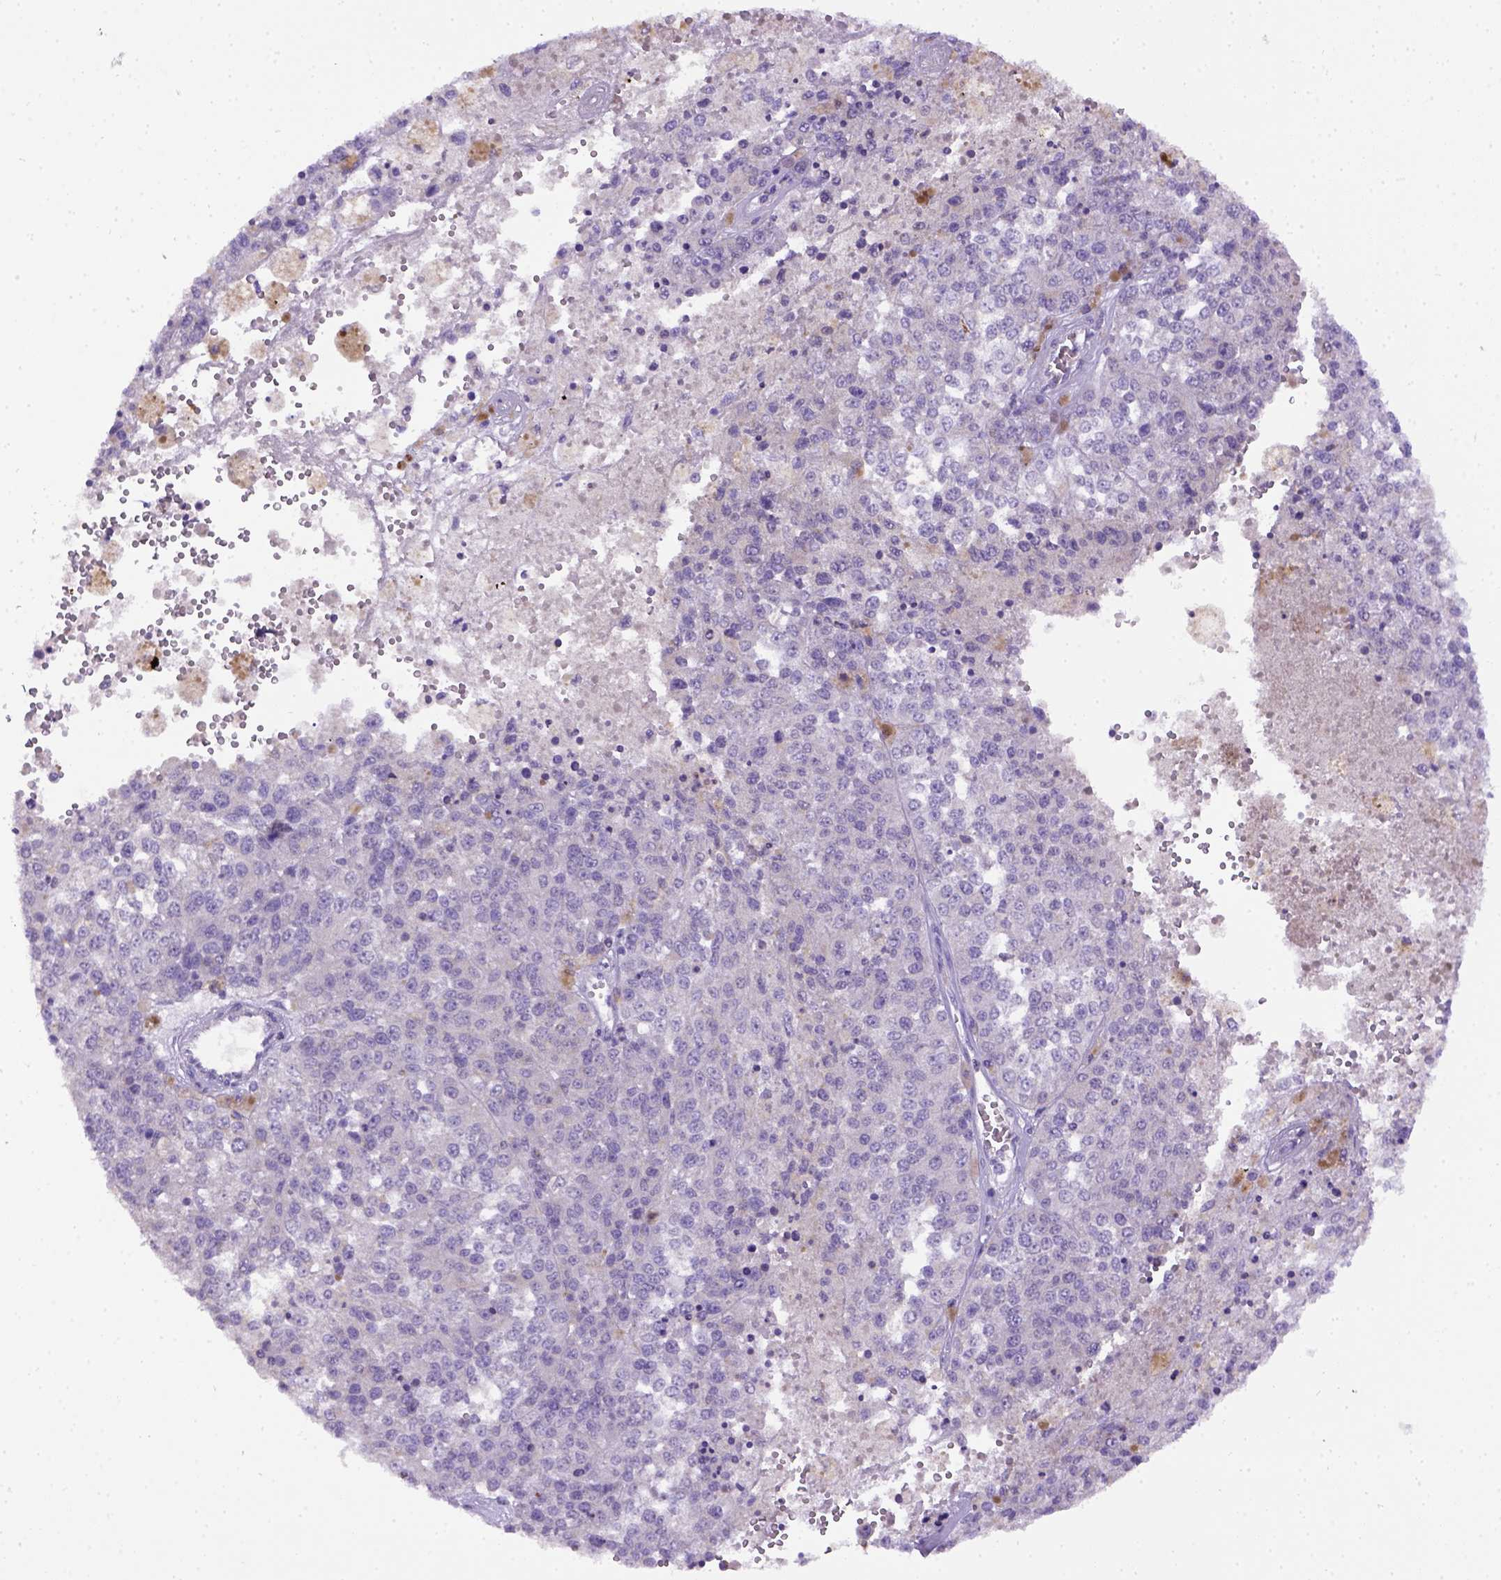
{"staining": {"intensity": "negative", "quantity": "none", "location": "none"}, "tissue": "melanoma", "cell_type": "Tumor cells", "image_type": "cancer", "snomed": [{"axis": "morphology", "description": "Malignant melanoma, Metastatic site"}, {"axis": "topography", "description": "Lymph node"}], "caption": "Image shows no protein staining in tumor cells of melanoma tissue.", "gene": "B3GAT1", "patient": {"sex": "female", "age": 64}}